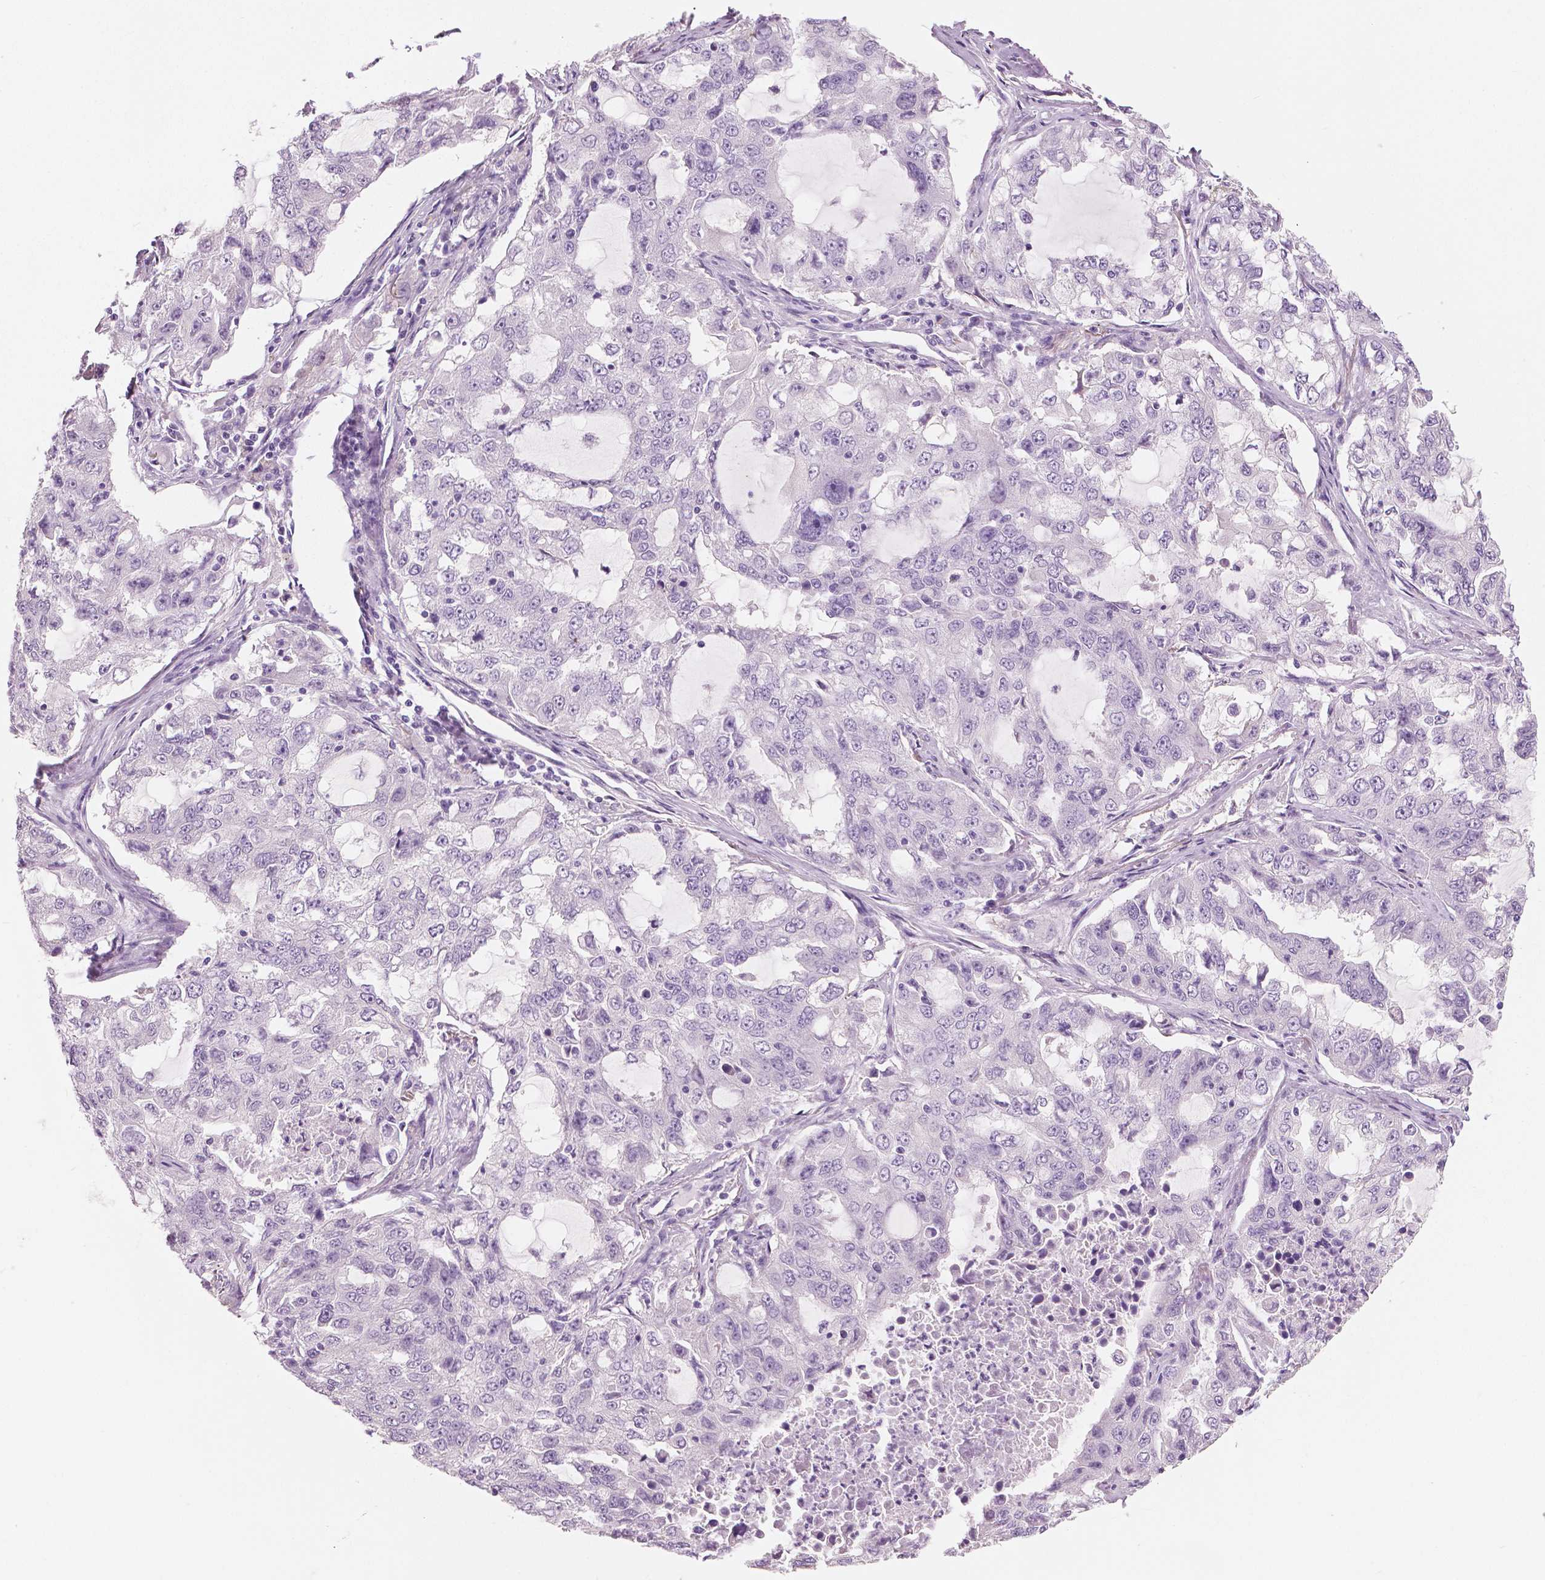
{"staining": {"intensity": "negative", "quantity": "none", "location": "none"}, "tissue": "lung cancer", "cell_type": "Tumor cells", "image_type": "cancer", "snomed": [{"axis": "morphology", "description": "Adenocarcinoma, NOS"}, {"axis": "topography", "description": "Lung"}], "caption": "Histopathology image shows no protein staining in tumor cells of adenocarcinoma (lung) tissue. Nuclei are stained in blue.", "gene": "SLC24A1", "patient": {"sex": "female", "age": 61}}